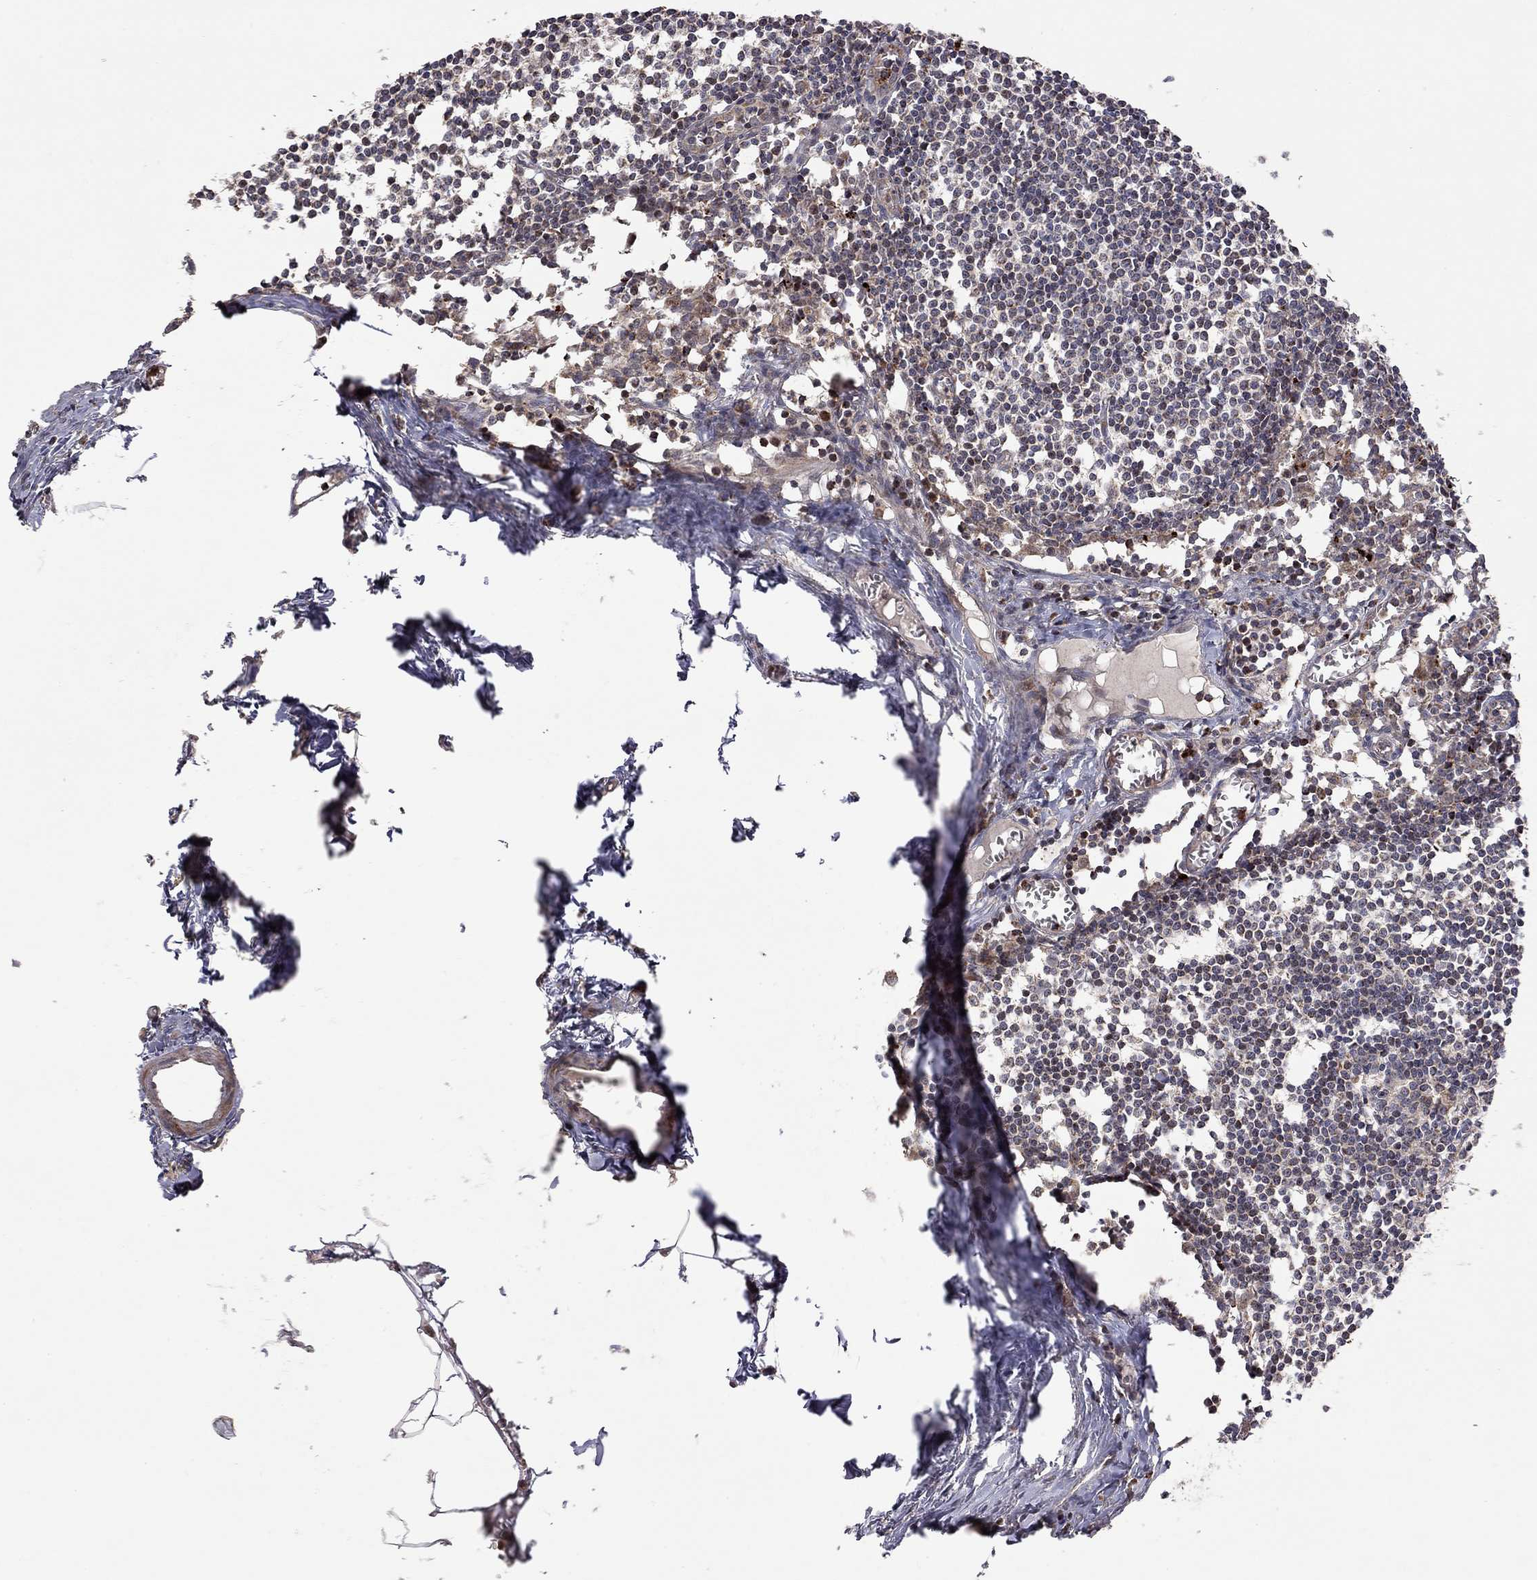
{"staining": {"intensity": "strong", "quantity": "<25%", "location": "cytoplasmic/membranous"}, "tissue": "lymph node", "cell_type": "Non-germinal center cells", "image_type": "normal", "snomed": [{"axis": "morphology", "description": "Normal tissue, NOS"}, {"axis": "topography", "description": "Lymph node"}], "caption": "Lymph node stained for a protein (brown) demonstrates strong cytoplasmic/membranous positive positivity in about <25% of non-germinal center cells.", "gene": "IDS", "patient": {"sex": "male", "age": 59}}